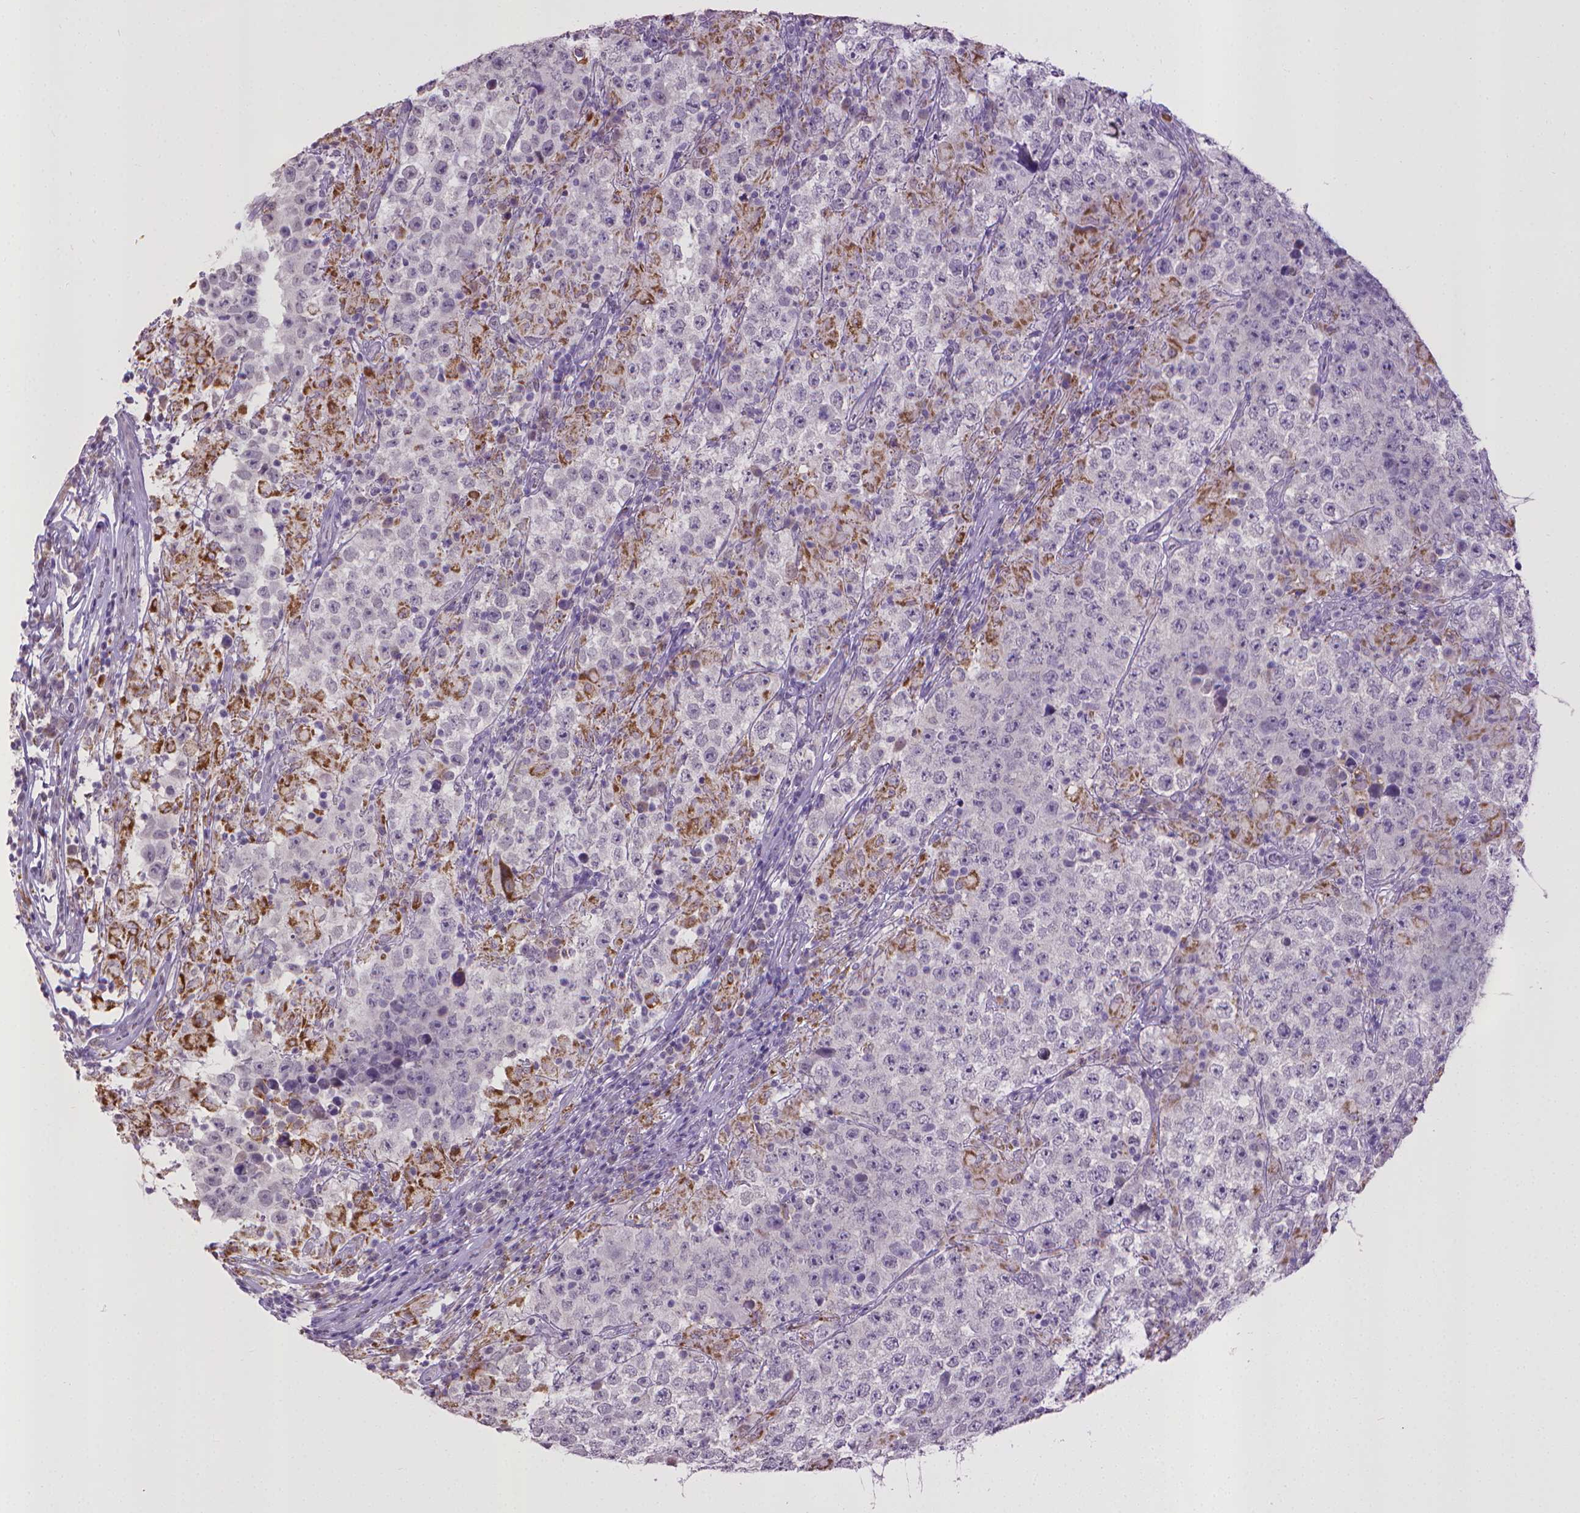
{"staining": {"intensity": "negative", "quantity": "none", "location": "none"}, "tissue": "testis cancer", "cell_type": "Tumor cells", "image_type": "cancer", "snomed": [{"axis": "morphology", "description": "Seminoma, NOS"}, {"axis": "morphology", "description": "Carcinoma, Embryonal, NOS"}, {"axis": "topography", "description": "Testis"}], "caption": "Micrograph shows no protein positivity in tumor cells of testis seminoma tissue.", "gene": "KMO", "patient": {"sex": "male", "age": 41}}